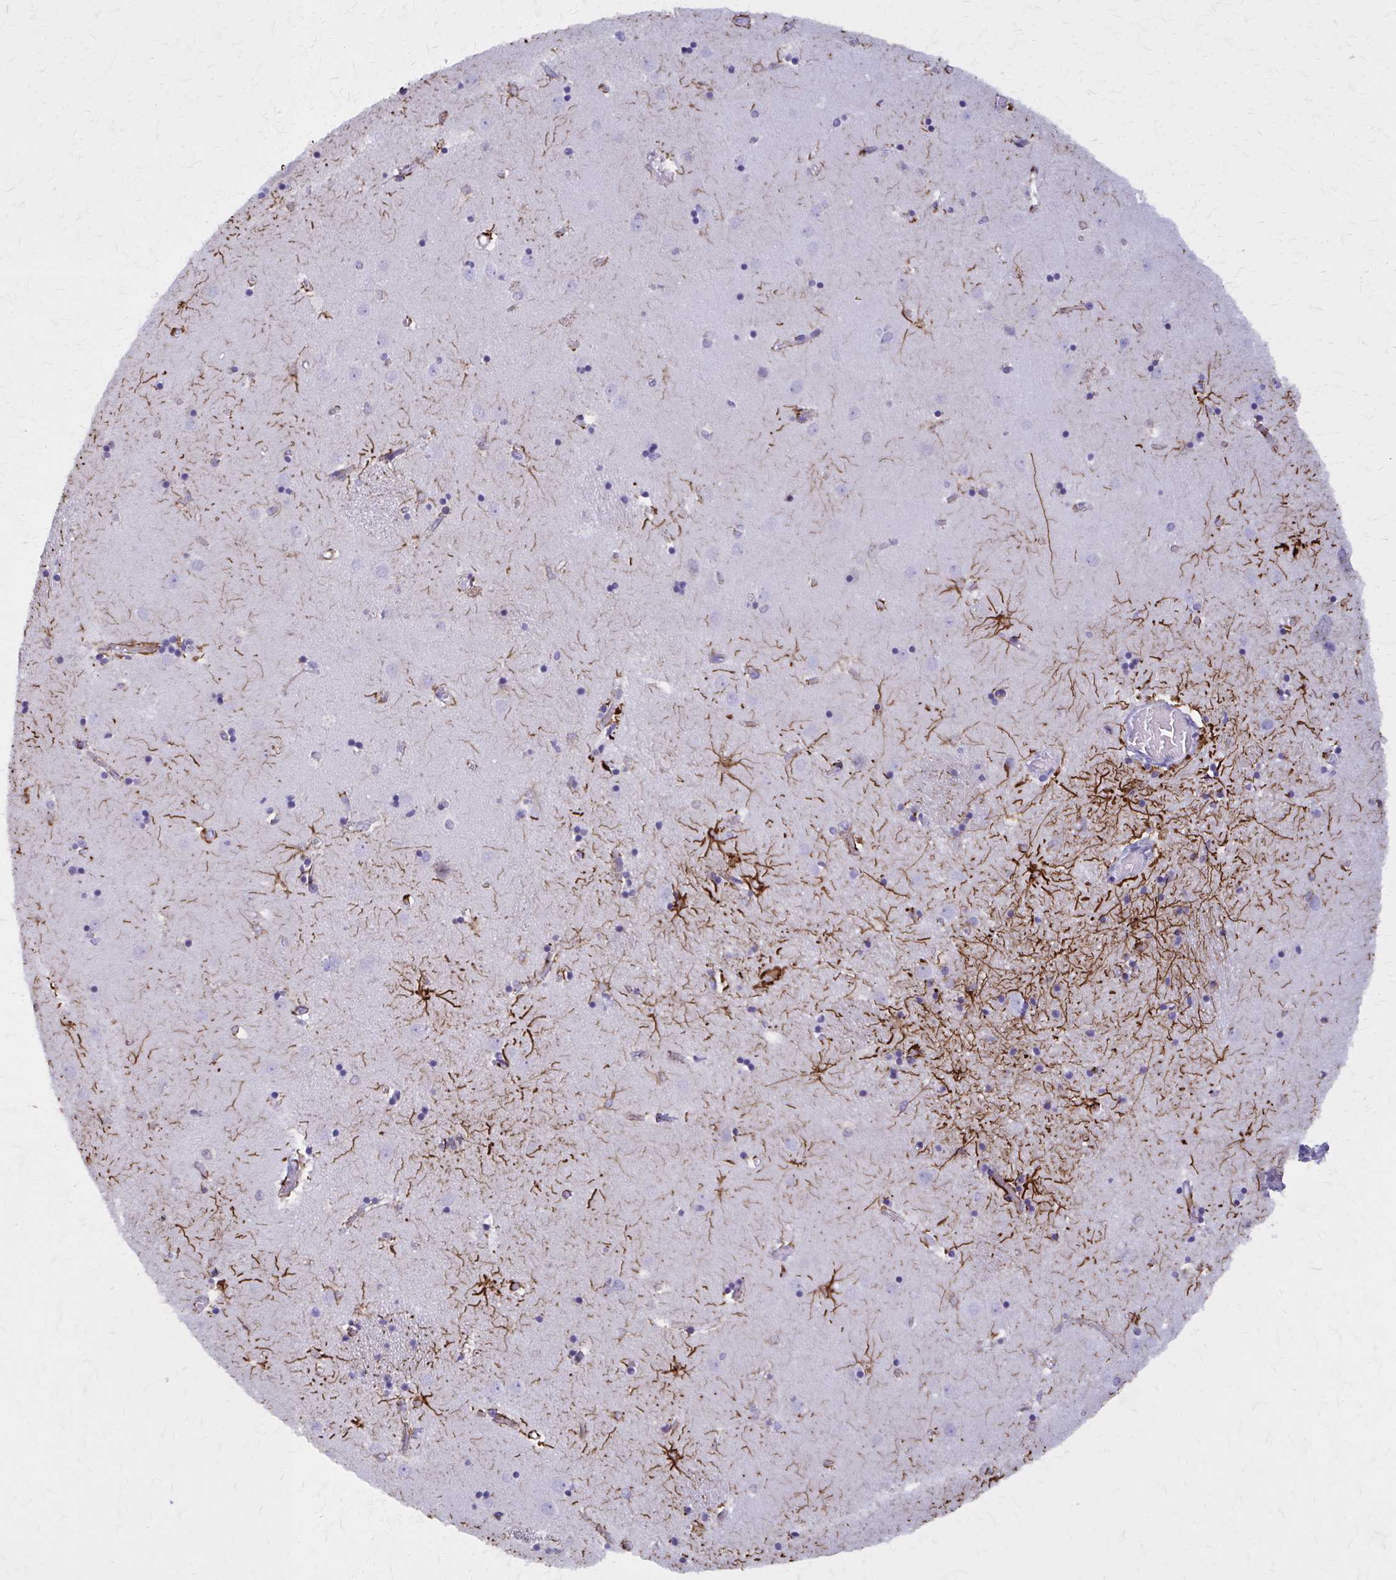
{"staining": {"intensity": "strong", "quantity": "<25%", "location": "cytoplasmic/membranous"}, "tissue": "caudate", "cell_type": "Glial cells", "image_type": "normal", "snomed": [{"axis": "morphology", "description": "Normal tissue, NOS"}, {"axis": "topography", "description": "Lateral ventricle wall"}], "caption": "This histopathology image exhibits IHC staining of unremarkable human caudate, with medium strong cytoplasmic/membranous expression in approximately <25% of glial cells.", "gene": "GFAP", "patient": {"sex": "male", "age": 54}}